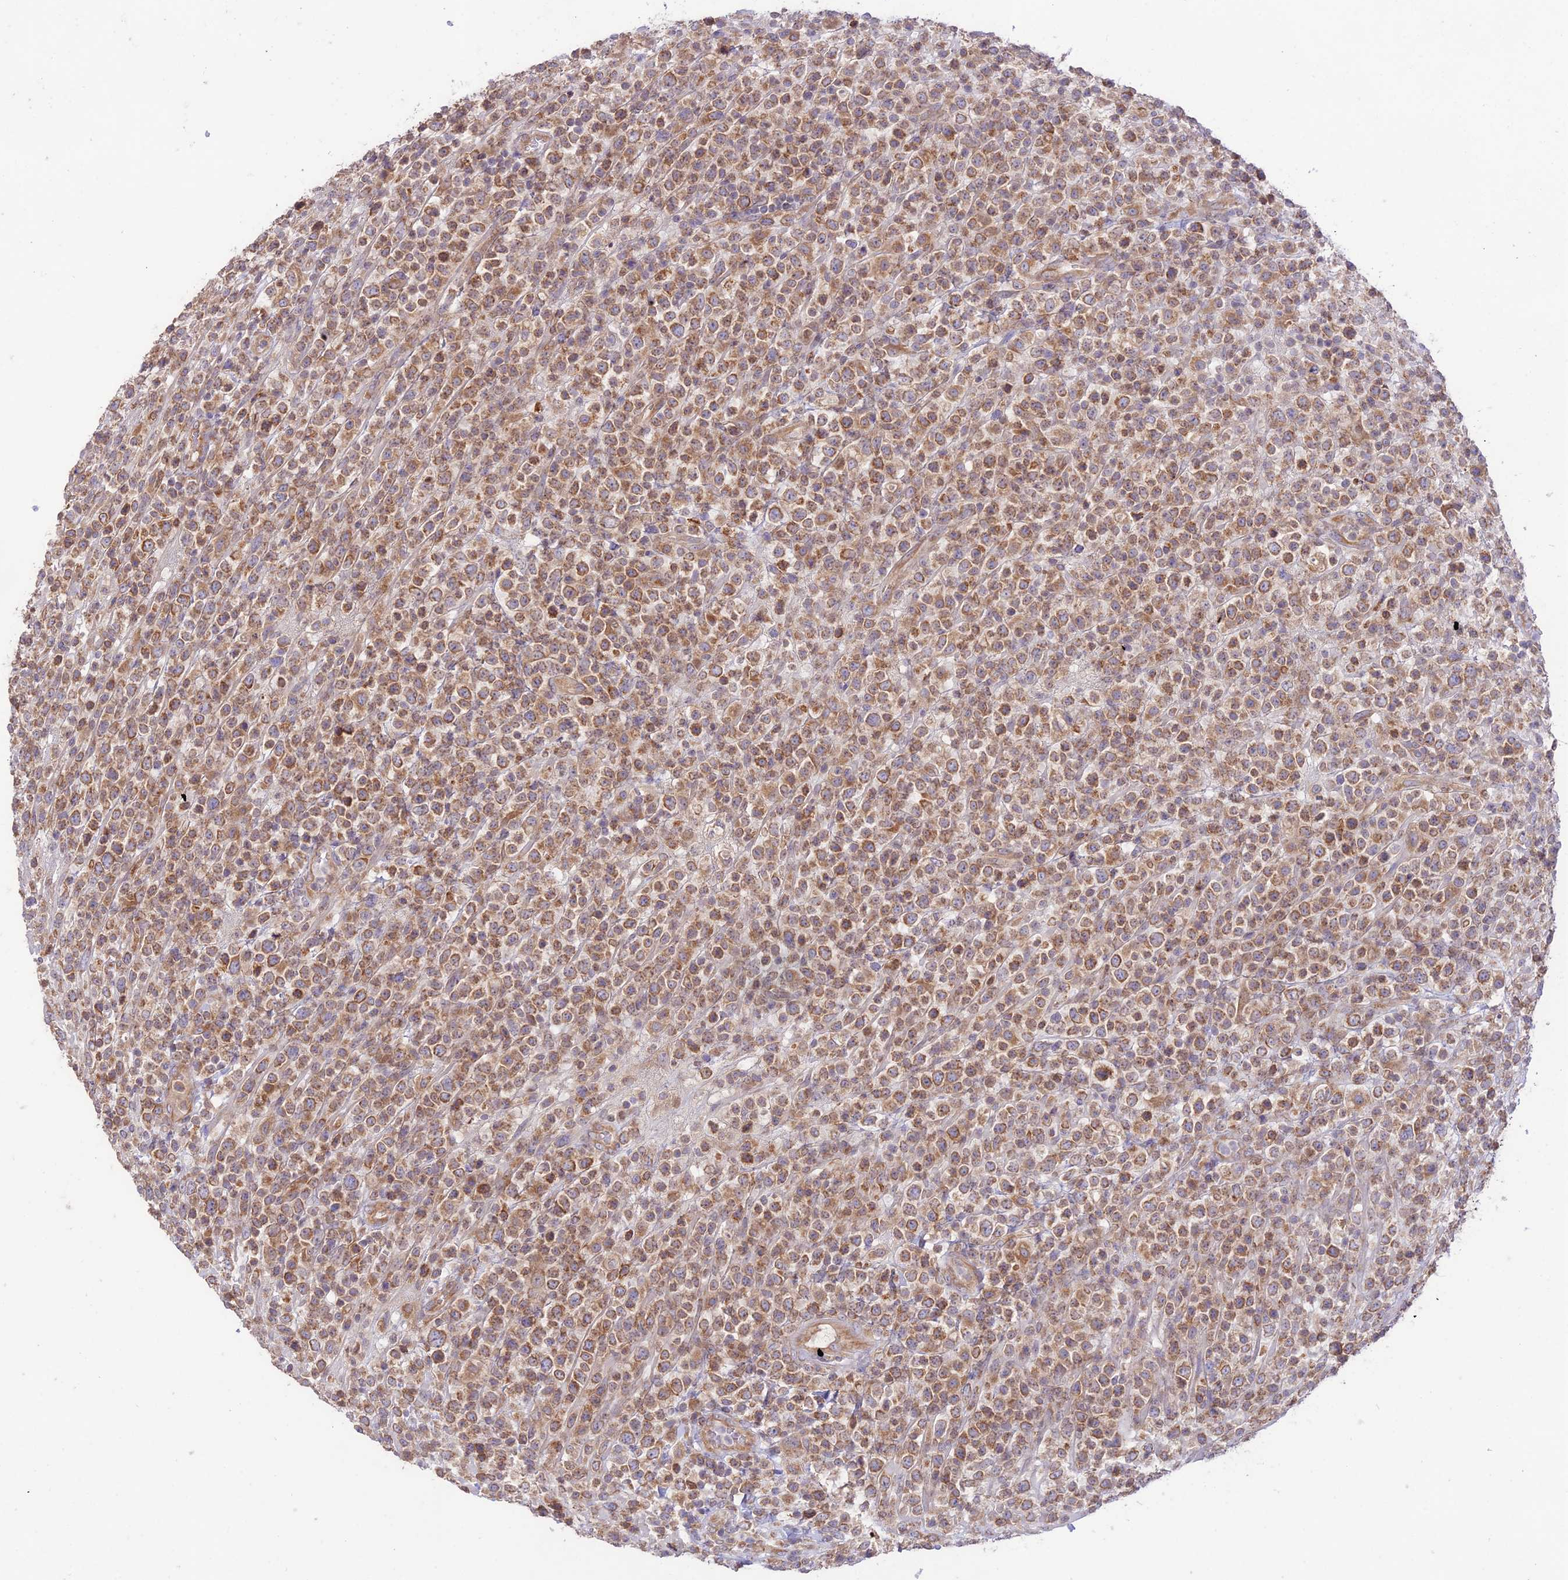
{"staining": {"intensity": "moderate", "quantity": ">75%", "location": "cytoplasmic/membranous"}, "tissue": "lymphoma", "cell_type": "Tumor cells", "image_type": "cancer", "snomed": [{"axis": "morphology", "description": "Malignant lymphoma, non-Hodgkin's type, High grade"}, {"axis": "topography", "description": "Colon"}], "caption": "Lymphoma stained for a protein (brown) reveals moderate cytoplasmic/membranous positive positivity in about >75% of tumor cells.", "gene": "TMEM259", "patient": {"sex": "female", "age": 53}}